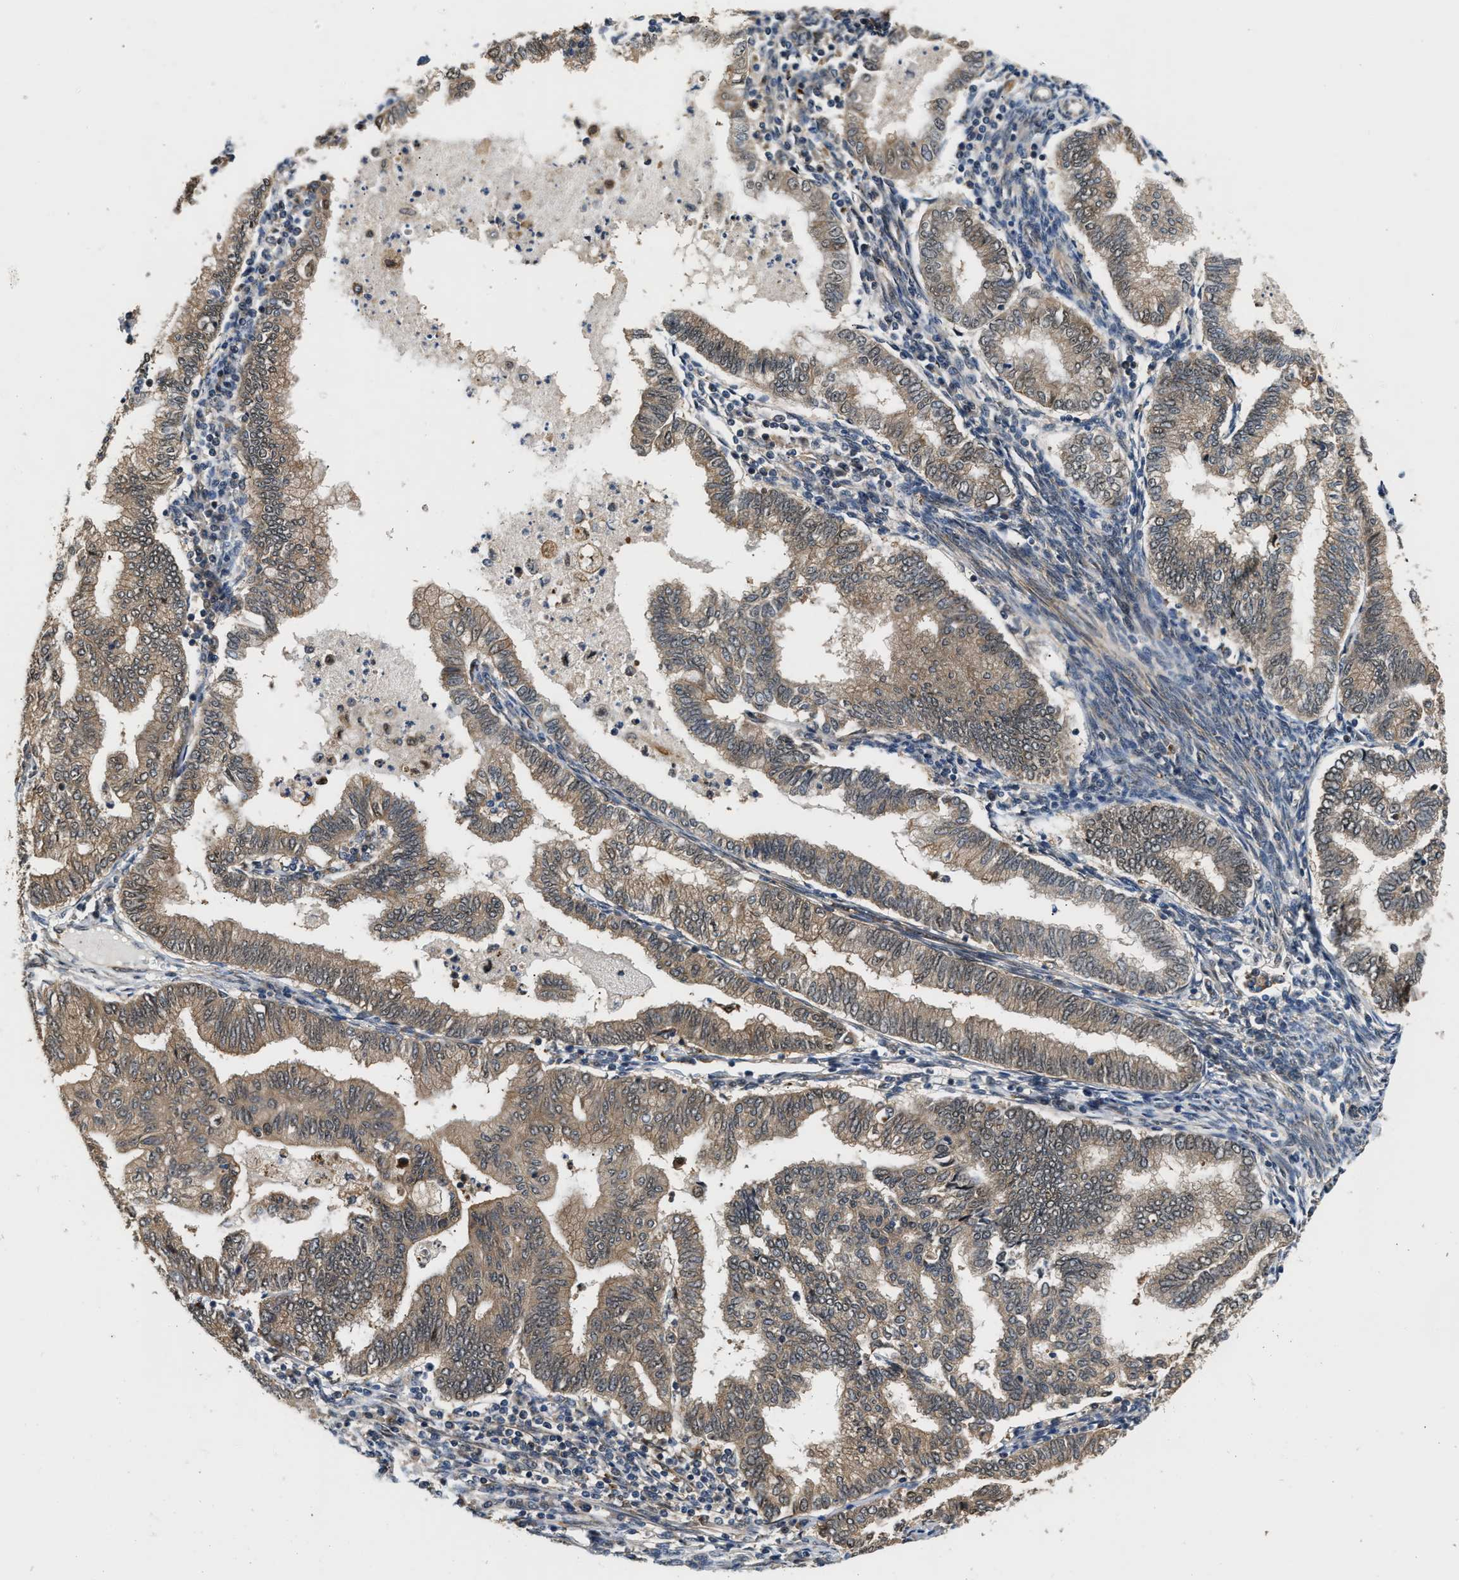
{"staining": {"intensity": "weak", "quantity": ">75%", "location": "cytoplasmic/membranous"}, "tissue": "endometrial cancer", "cell_type": "Tumor cells", "image_type": "cancer", "snomed": [{"axis": "morphology", "description": "Polyp, NOS"}, {"axis": "morphology", "description": "Adenocarcinoma, NOS"}, {"axis": "morphology", "description": "Adenoma, NOS"}, {"axis": "topography", "description": "Endometrium"}], "caption": "Endometrial adenoma stained with a brown dye demonstrates weak cytoplasmic/membranous positive positivity in approximately >75% of tumor cells.", "gene": "LARP6", "patient": {"sex": "female", "age": 79}}